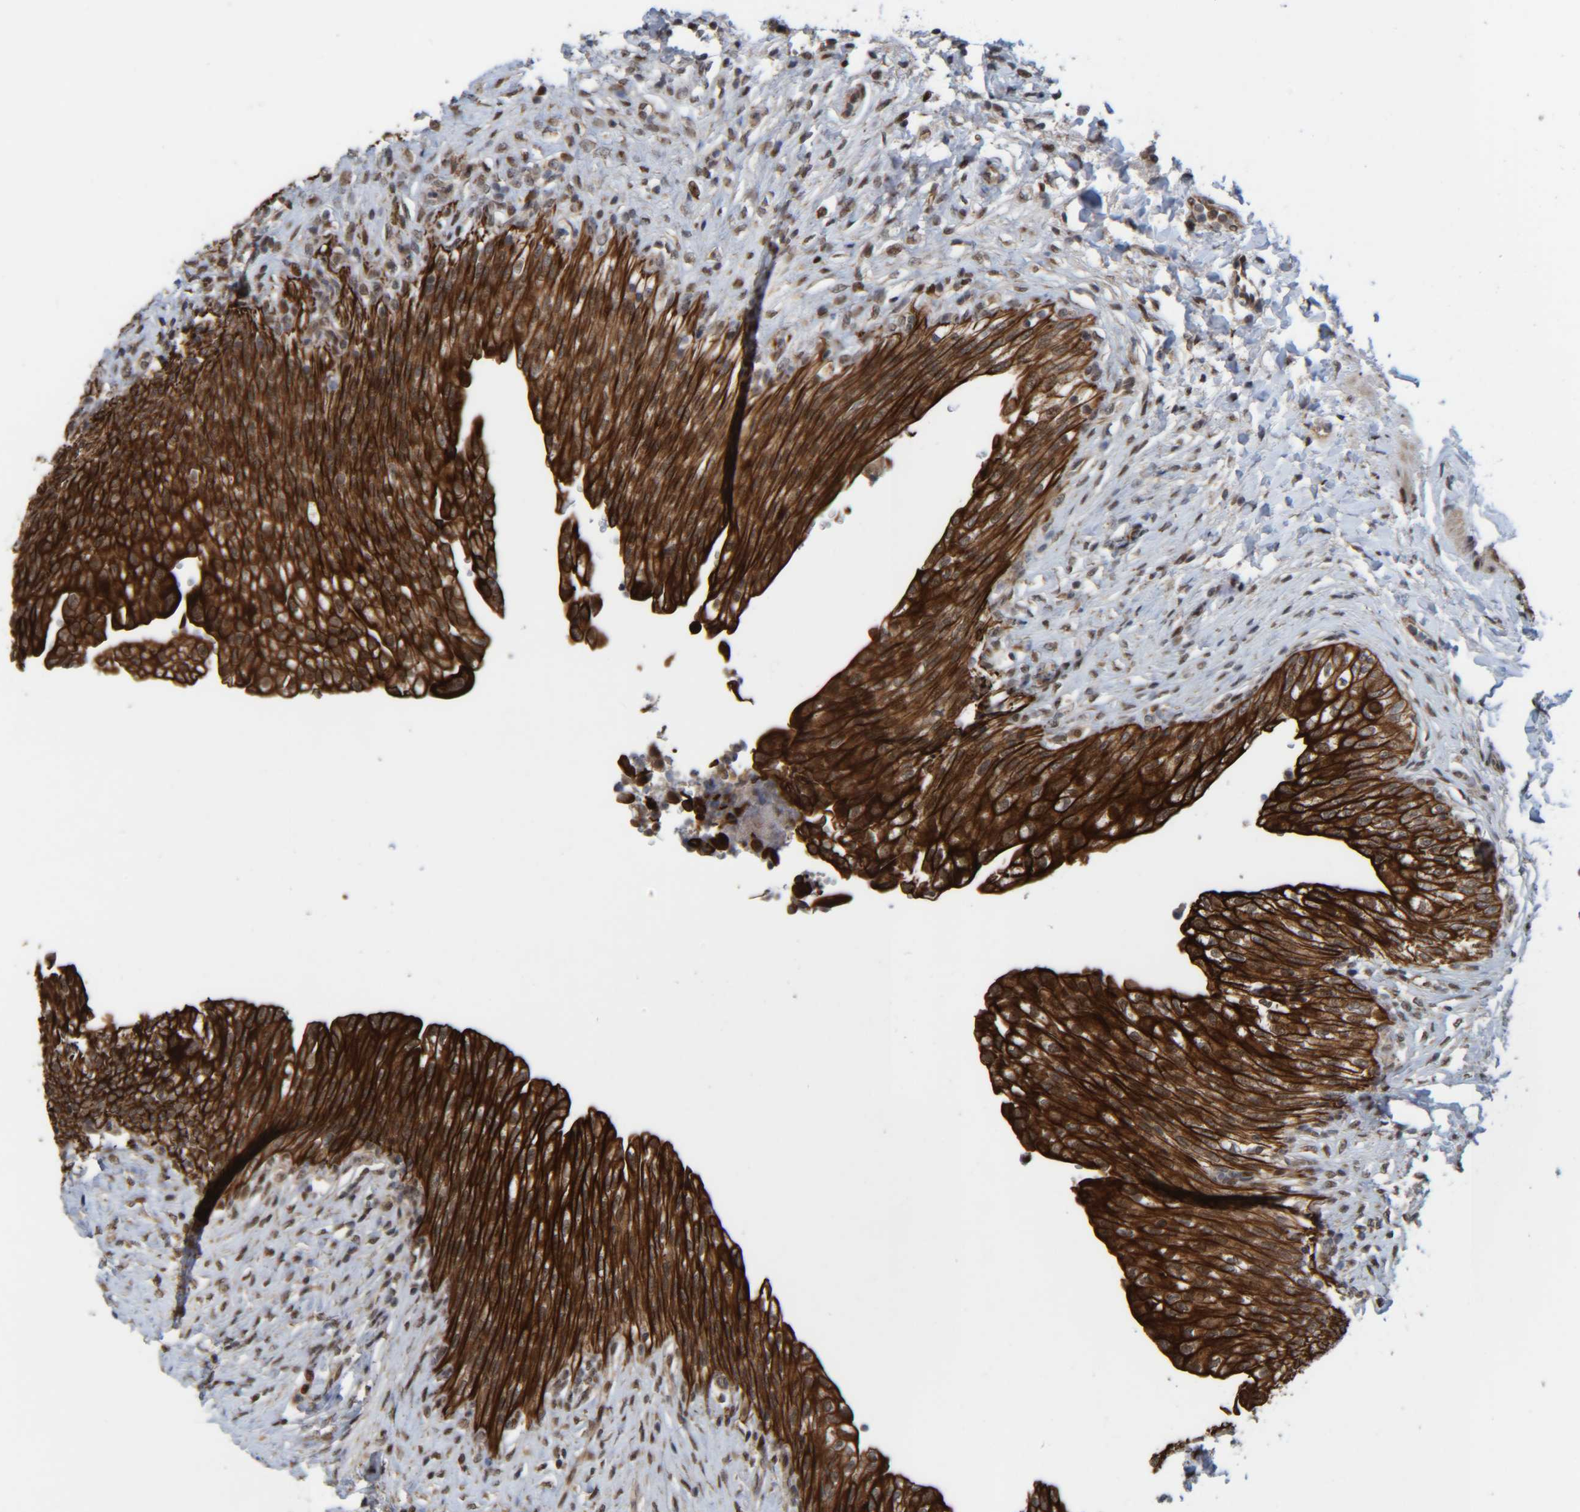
{"staining": {"intensity": "strong", "quantity": ">75%", "location": "cytoplasmic/membranous,nuclear"}, "tissue": "urinary bladder", "cell_type": "Urothelial cells", "image_type": "normal", "snomed": [{"axis": "morphology", "description": "Urothelial carcinoma, High grade"}, {"axis": "topography", "description": "Urinary bladder"}], "caption": "A high-resolution histopathology image shows IHC staining of normal urinary bladder, which reveals strong cytoplasmic/membranous,nuclear staining in about >75% of urothelial cells.", "gene": "CCDC57", "patient": {"sex": "male", "age": 46}}